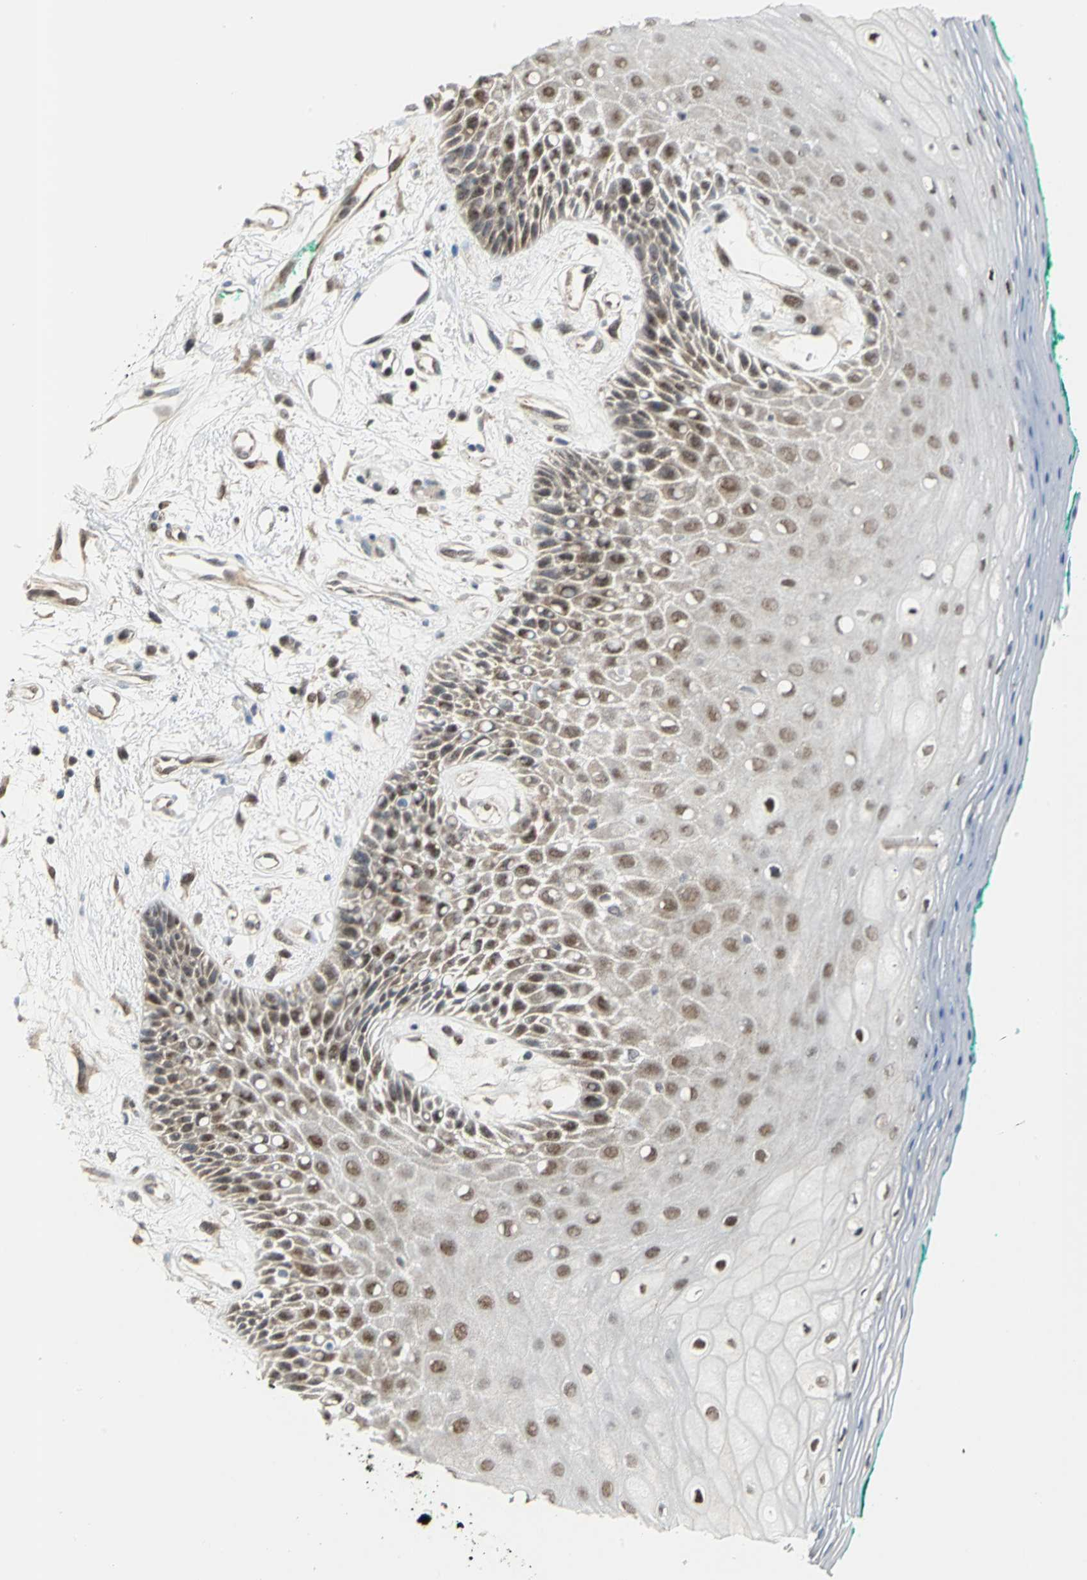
{"staining": {"intensity": "weak", "quantity": "25%-75%", "location": "nuclear"}, "tissue": "oral mucosa", "cell_type": "Squamous epithelial cells", "image_type": "normal", "snomed": [{"axis": "morphology", "description": "Normal tissue, NOS"}, {"axis": "morphology", "description": "Squamous cell carcinoma, NOS"}, {"axis": "topography", "description": "Skeletal muscle"}, {"axis": "topography", "description": "Oral tissue"}, {"axis": "topography", "description": "Head-Neck"}], "caption": "Oral mucosa stained with a brown dye displays weak nuclear positive expression in about 25%-75% of squamous epithelial cells.", "gene": "PSMA4", "patient": {"sex": "female", "age": 84}}